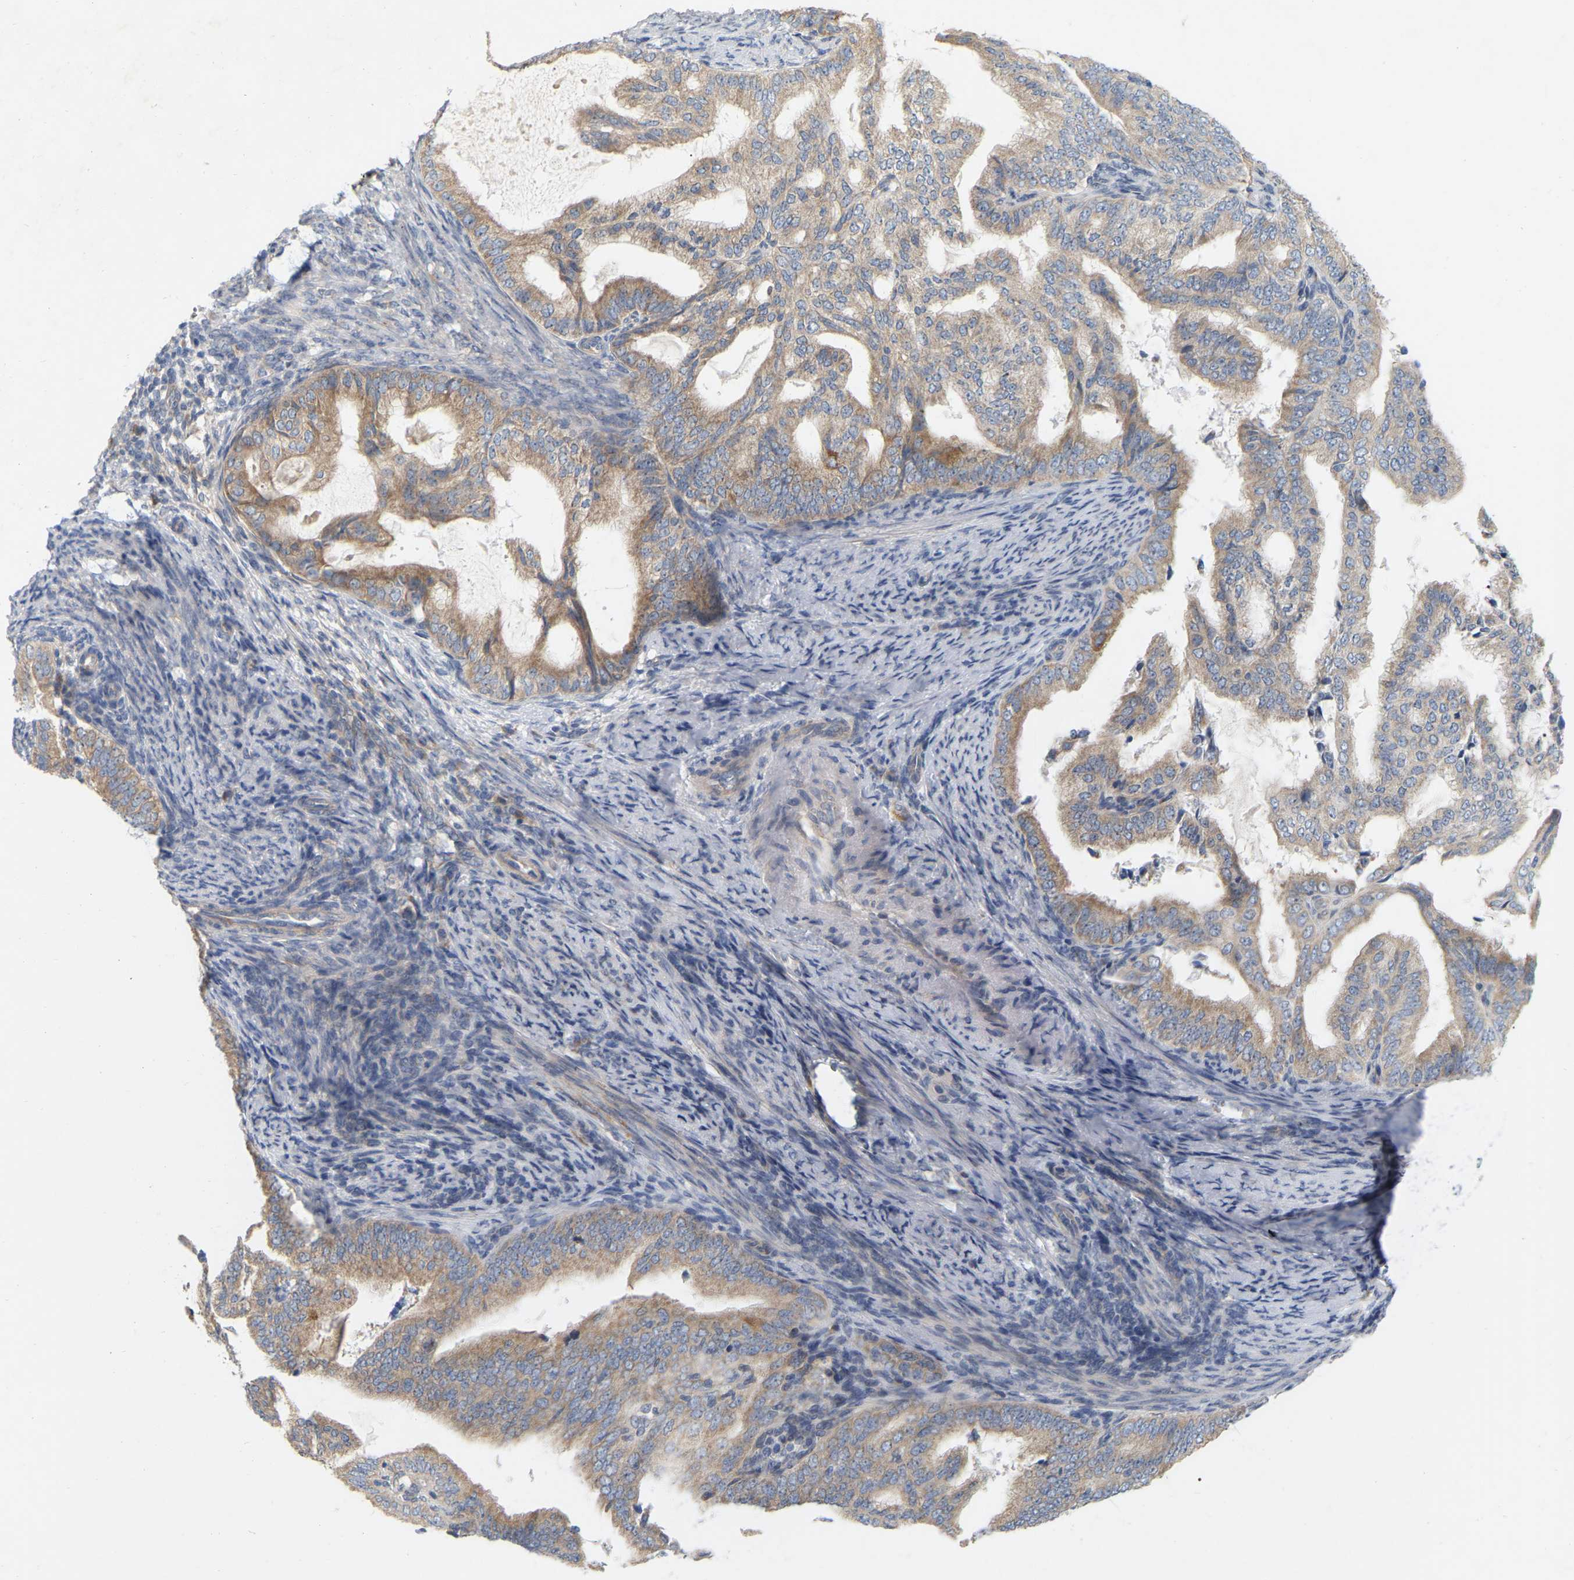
{"staining": {"intensity": "moderate", "quantity": ">75%", "location": "cytoplasmic/membranous"}, "tissue": "endometrial cancer", "cell_type": "Tumor cells", "image_type": "cancer", "snomed": [{"axis": "morphology", "description": "Adenocarcinoma, NOS"}, {"axis": "topography", "description": "Endometrium"}], "caption": "The photomicrograph displays a brown stain indicating the presence of a protein in the cytoplasmic/membranous of tumor cells in adenocarcinoma (endometrial). The protein of interest is shown in brown color, while the nuclei are stained blue.", "gene": "MINDY4", "patient": {"sex": "female", "age": 58}}